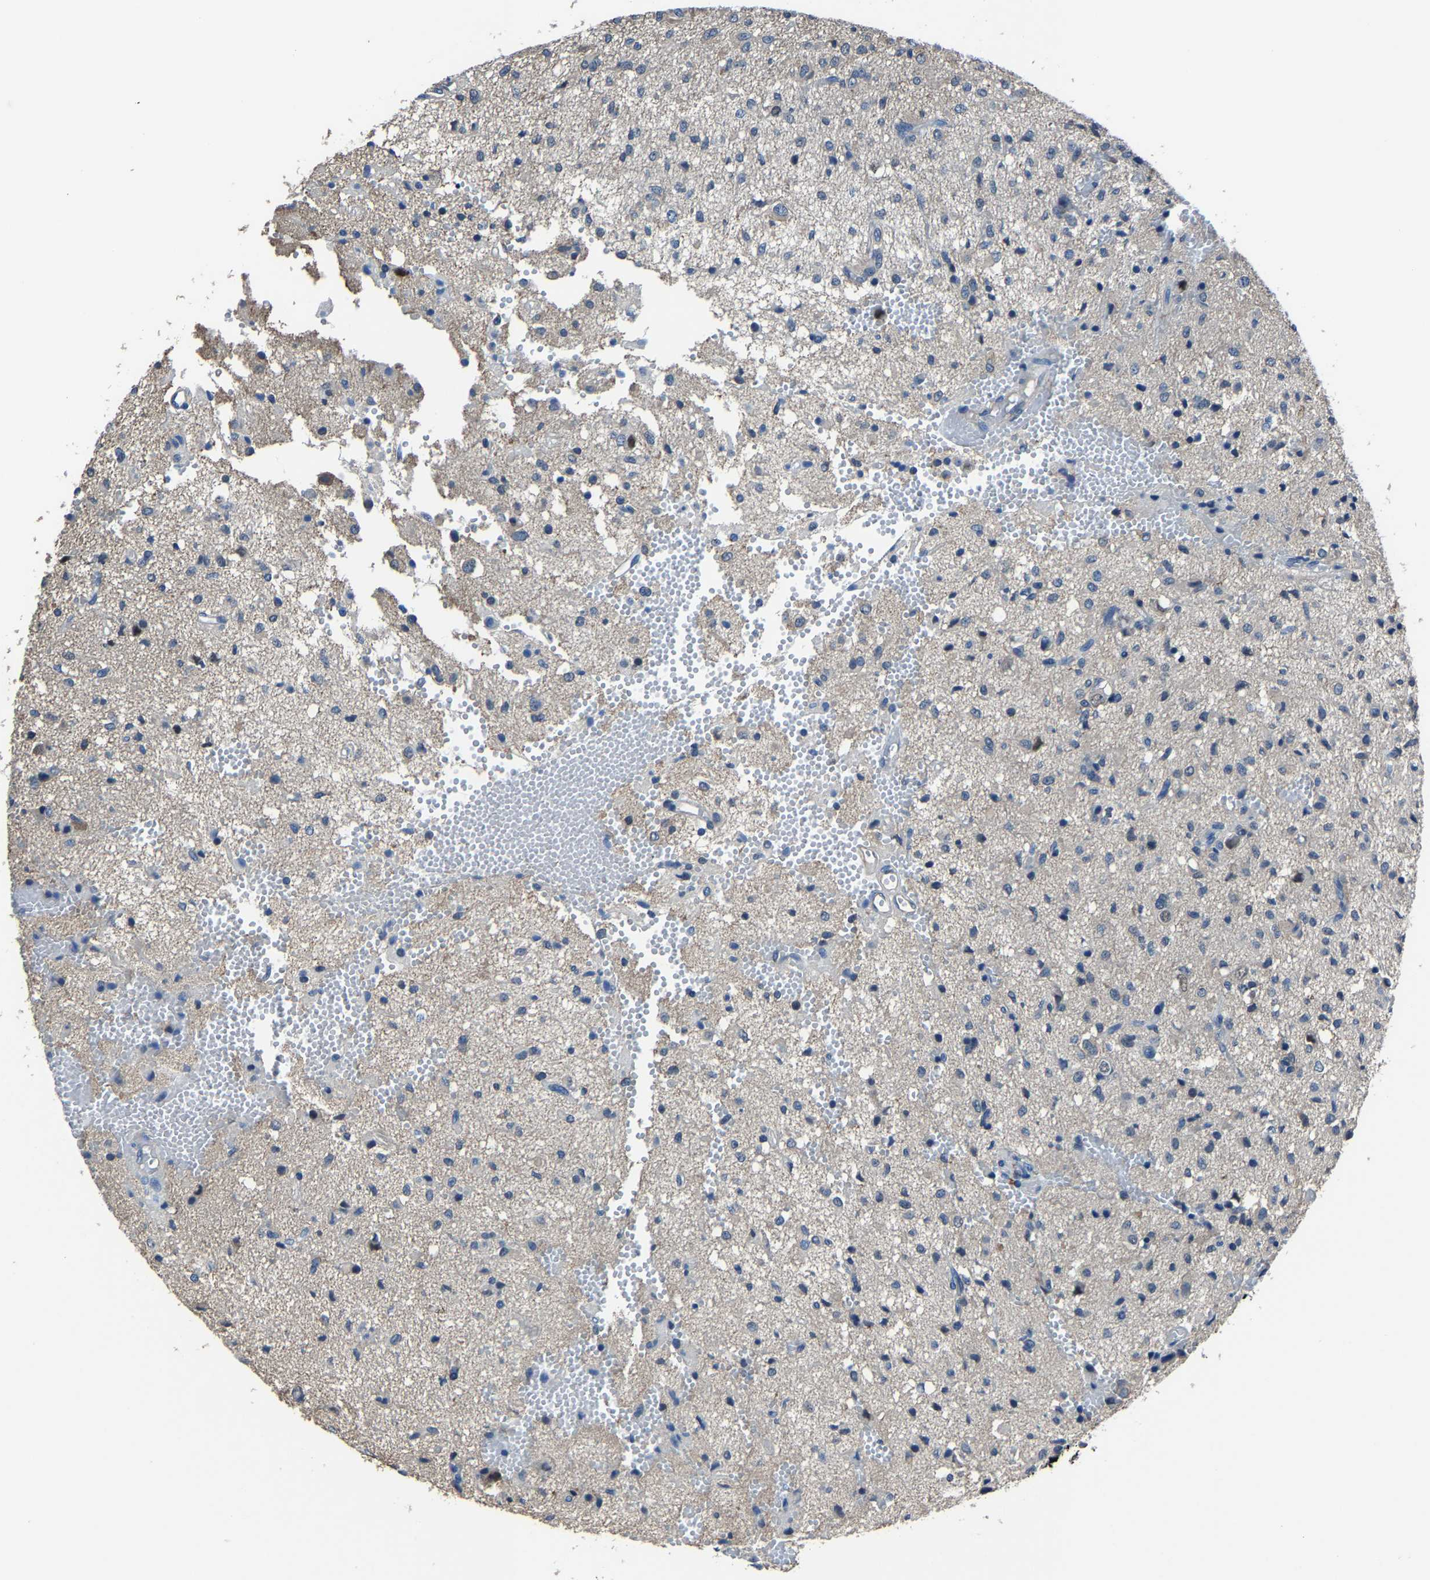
{"staining": {"intensity": "negative", "quantity": "none", "location": "none"}, "tissue": "glioma", "cell_type": "Tumor cells", "image_type": "cancer", "snomed": [{"axis": "morphology", "description": "Glioma, malignant, High grade"}, {"axis": "topography", "description": "Brain"}], "caption": "Immunohistochemistry of glioma reveals no positivity in tumor cells.", "gene": "STRBP", "patient": {"sex": "female", "age": 59}}